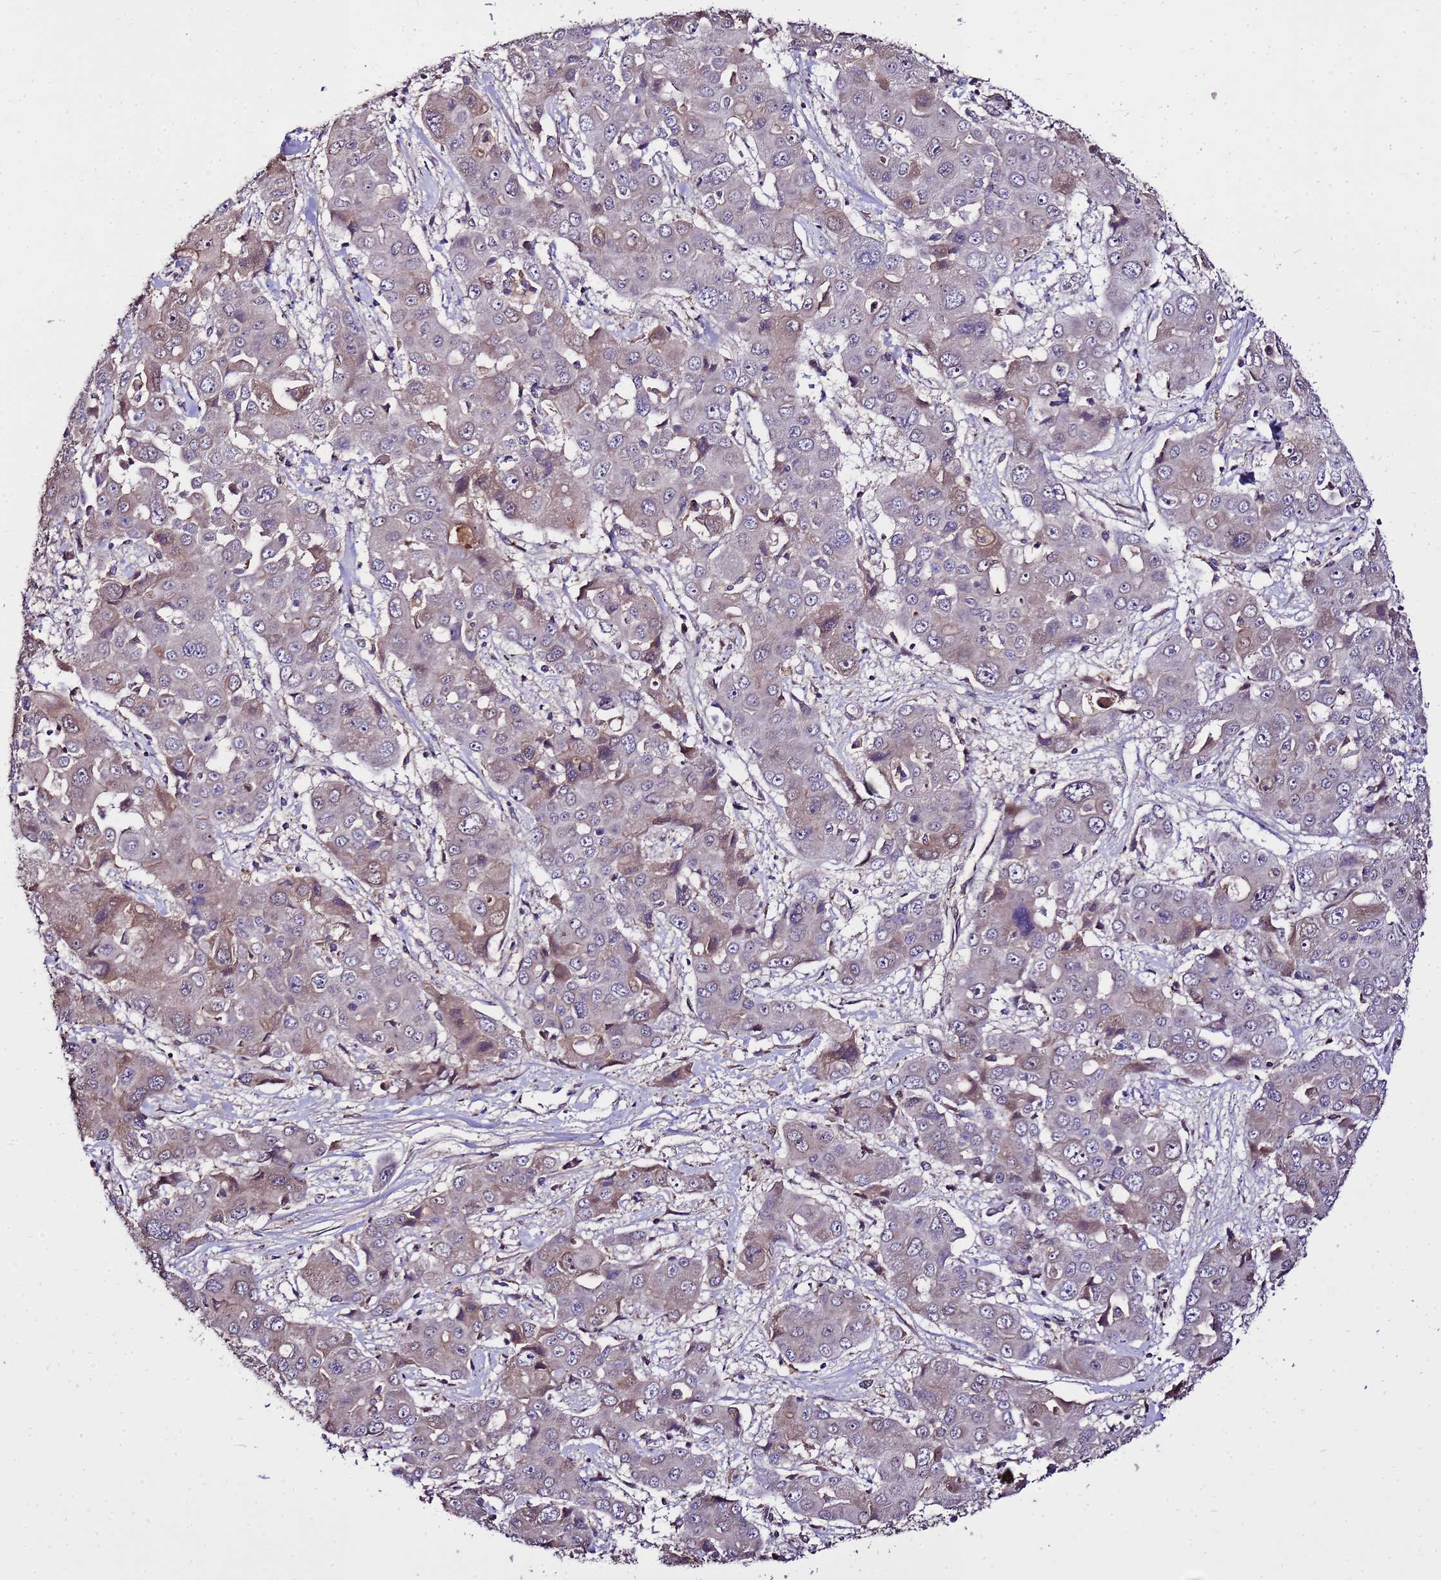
{"staining": {"intensity": "moderate", "quantity": "<25%", "location": "cytoplasmic/membranous"}, "tissue": "liver cancer", "cell_type": "Tumor cells", "image_type": "cancer", "snomed": [{"axis": "morphology", "description": "Cholangiocarcinoma"}, {"axis": "topography", "description": "Liver"}], "caption": "IHC (DAB (3,3'-diaminobenzidine)) staining of cholangiocarcinoma (liver) shows moderate cytoplasmic/membranous protein staining in about <25% of tumor cells. (brown staining indicates protein expression, while blue staining denotes nuclei).", "gene": "ZNF329", "patient": {"sex": "male", "age": 67}}